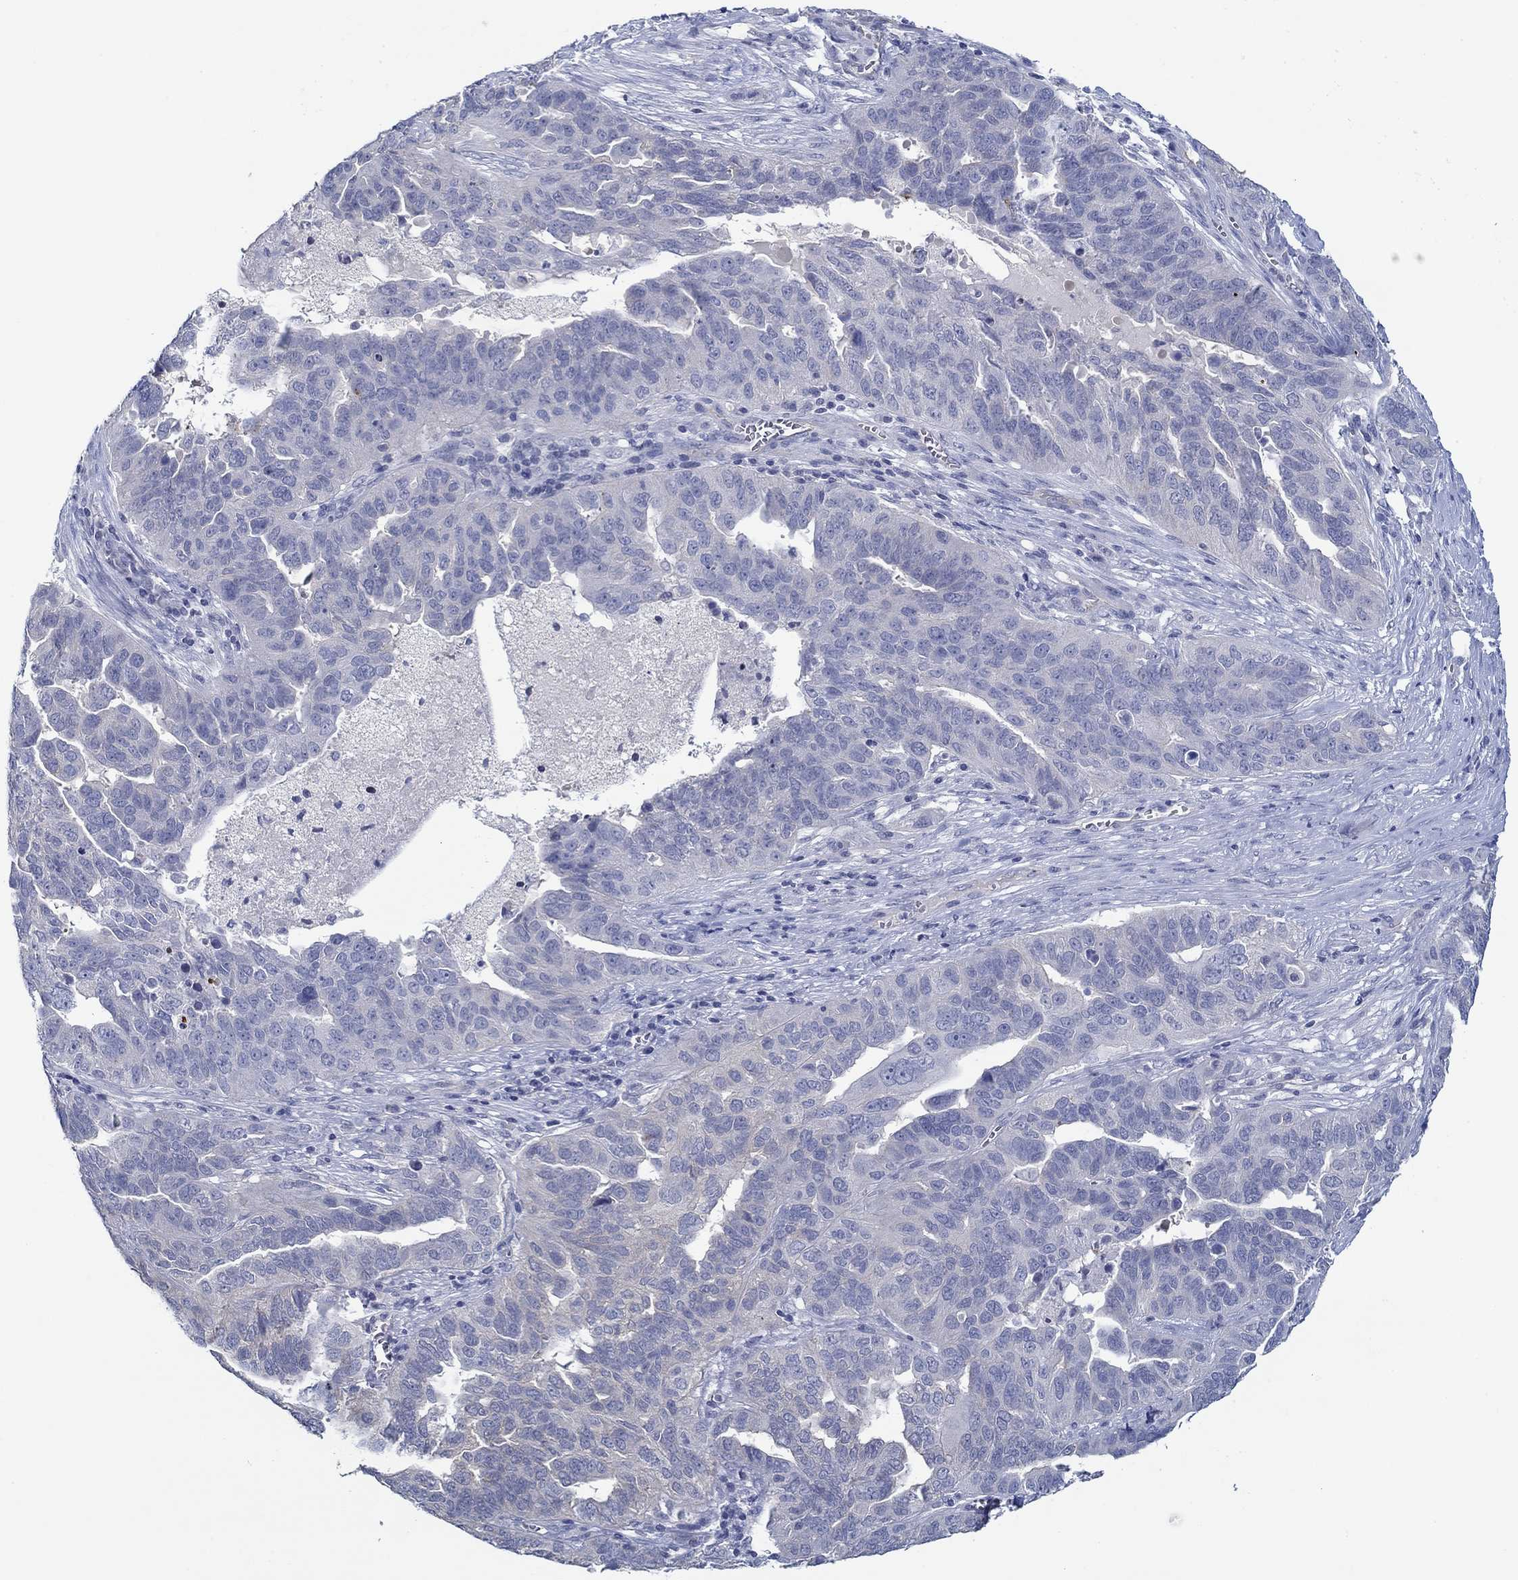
{"staining": {"intensity": "negative", "quantity": "none", "location": "none"}, "tissue": "ovarian cancer", "cell_type": "Tumor cells", "image_type": "cancer", "snomed": [{"axis": "morphology", "description": "Carcinoma, endometroid"}, {"axis": "topography", "description": "Soft tissue"}, {"axis": "topography", "description": "Ovary"}], "caption": "DAB immunohistochemical staining of endometroid carcinoma (ovarian) reveals no significant positivity in tumor cells.", "gene": "GJA5", "patient": {"sex": "female", "age": 52}}